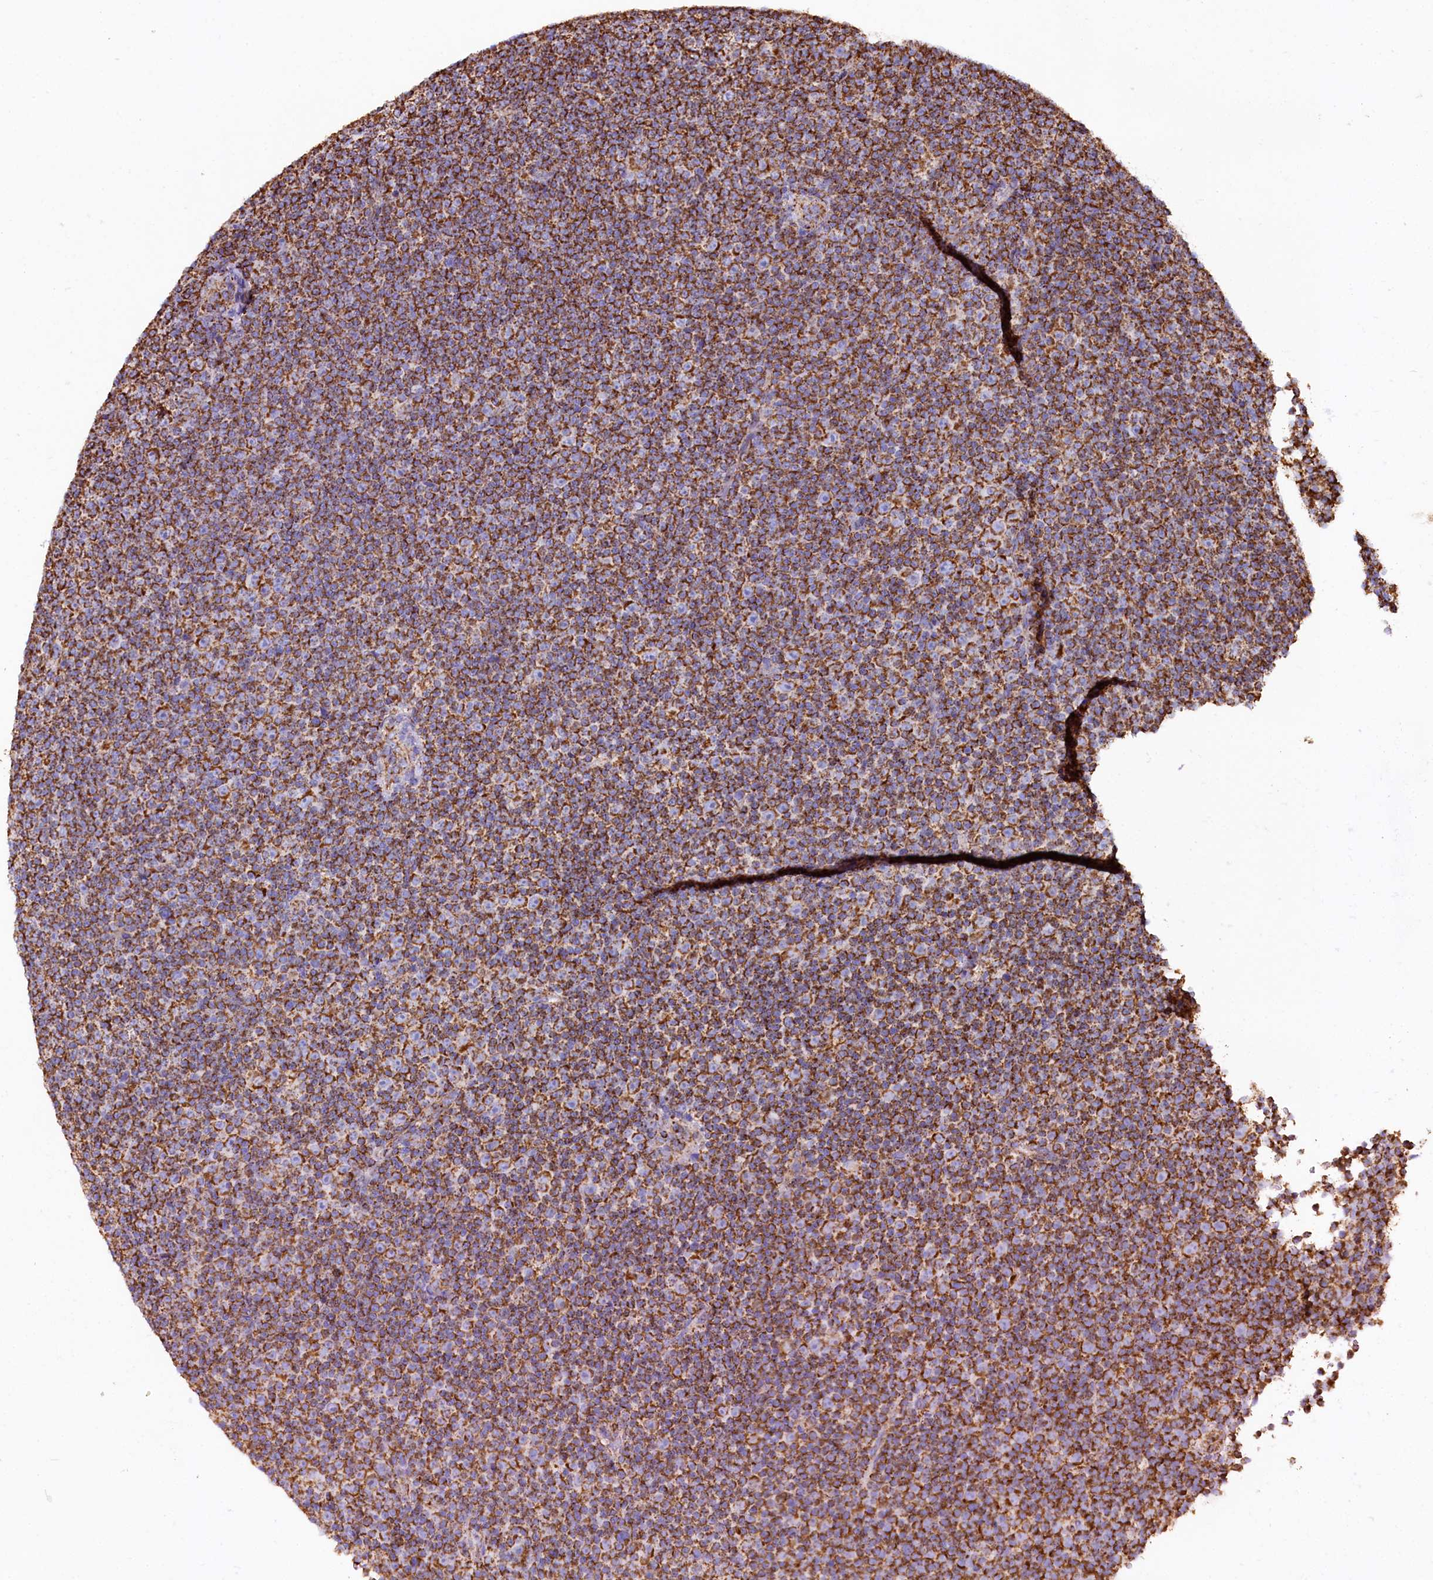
{"staining": {"intensity": "strong", "quantity": ">75%", "location": "cytoplasmic/membranous"}, "tissue": "lymphoma", "cell_type": "Tumor cells", "image_type": "cancer", "snomed": [{"axis": "morphology", "description": "Malignant lymphoma, non-Hodgkin's type, Low grade"}, {"axis": "topography", "description": "Lymph node"}], "caption": "Human malignant lymphoma, non-Hodgkin's type (low-grade) stained with a protein marker exhibits strong staining in tumor cells.", "gene": "APLP2", "patient": {"sex": "female", "age": 67}}